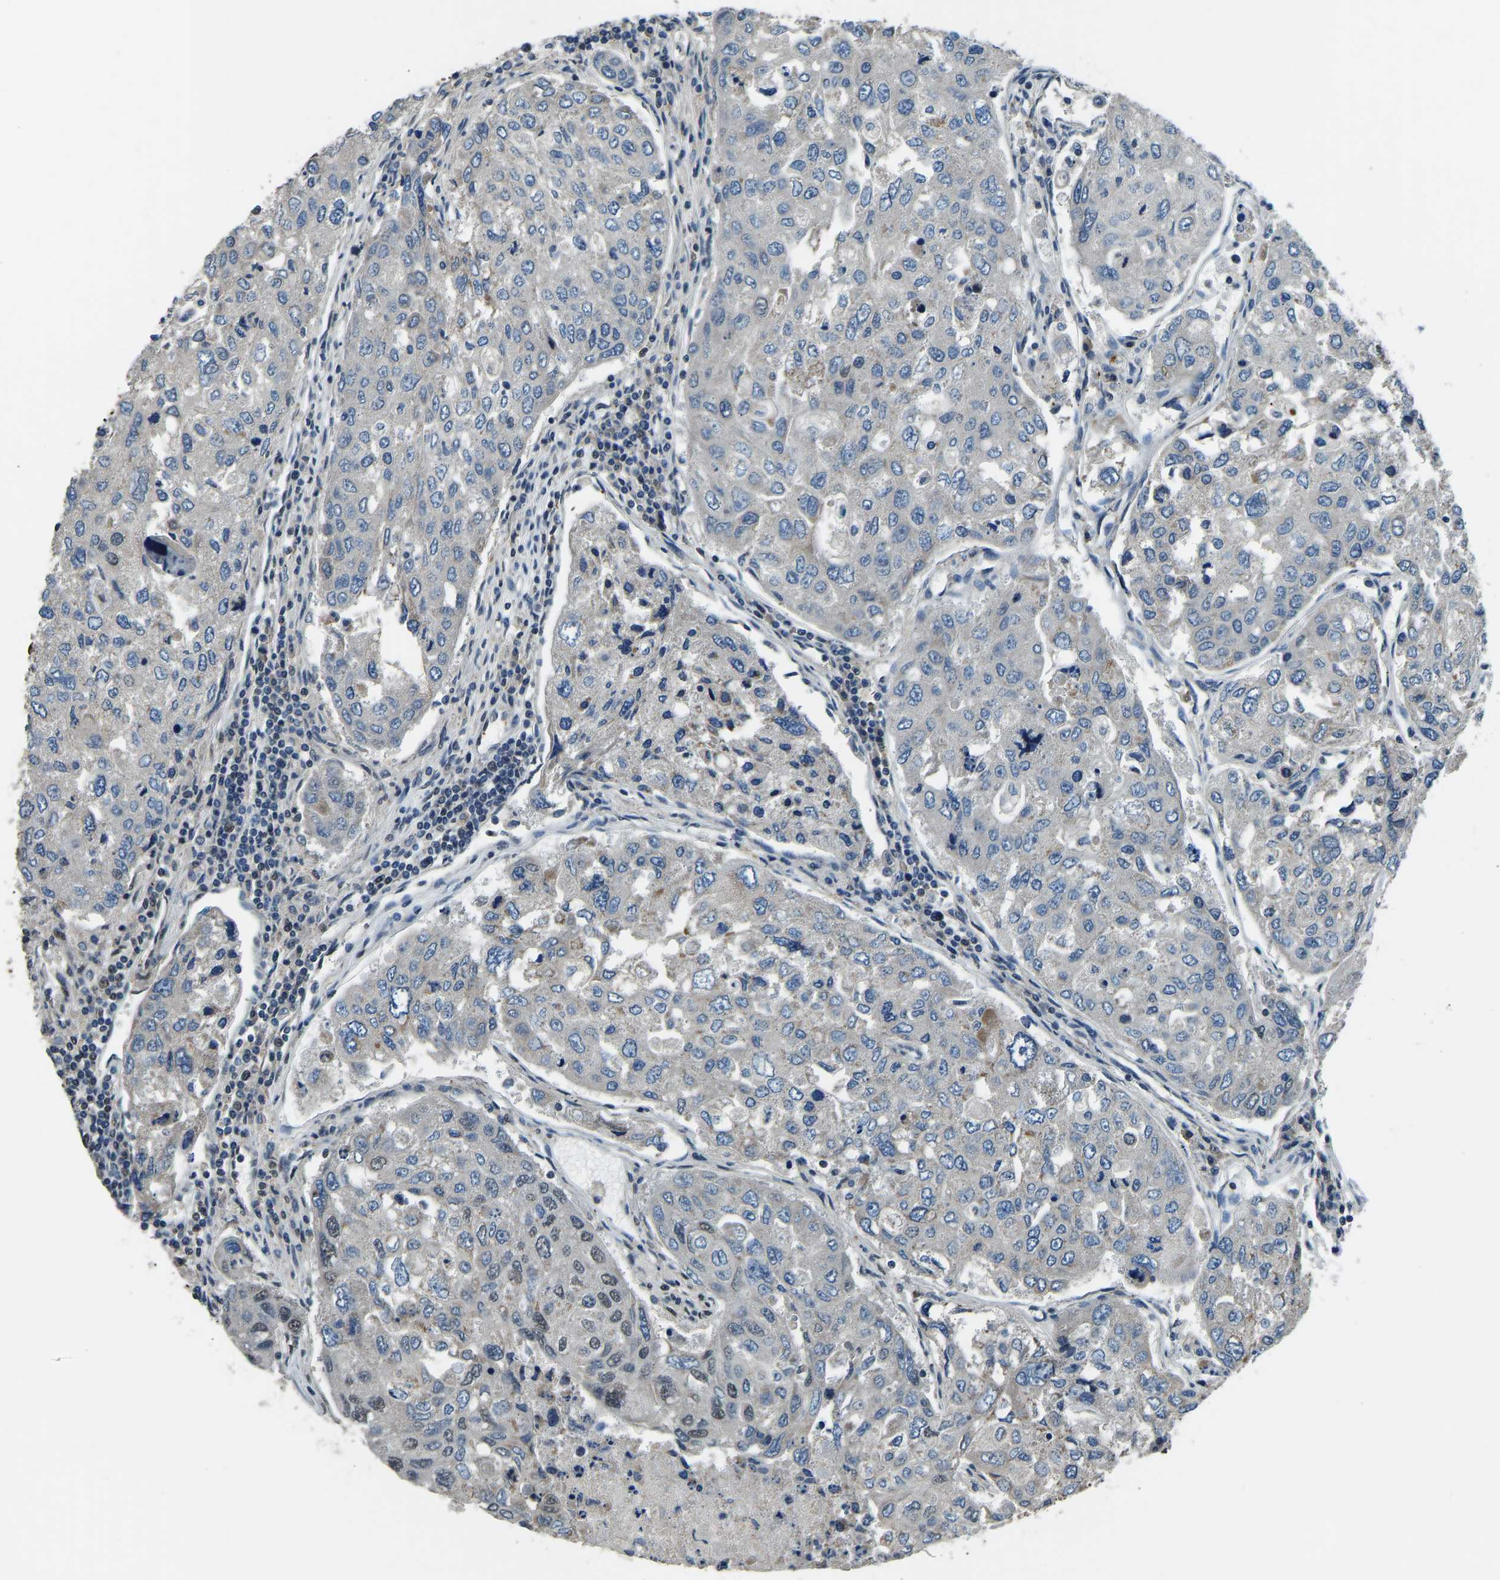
{"staining": {"intensity": "negative", "quantity": "none", "location": "none"}, "tissue": "urothelial cancer", "cell_type": "Tumor cells", "image_type": "cancer", "snomed": [{"axis": "morphology", "description": "Urothelial carcinoma, High grade"}, {"axis": "topography", "description": "Lymph node"}, {"axis": "topography", "description": "Urinary bladder"}], "caption": "Immunohistochemistry of human high-grade urothelial carcinoma shows no positivity in tumor cells.", "gene": "FOS", "patient": {"sex": "male", "age": 51}}